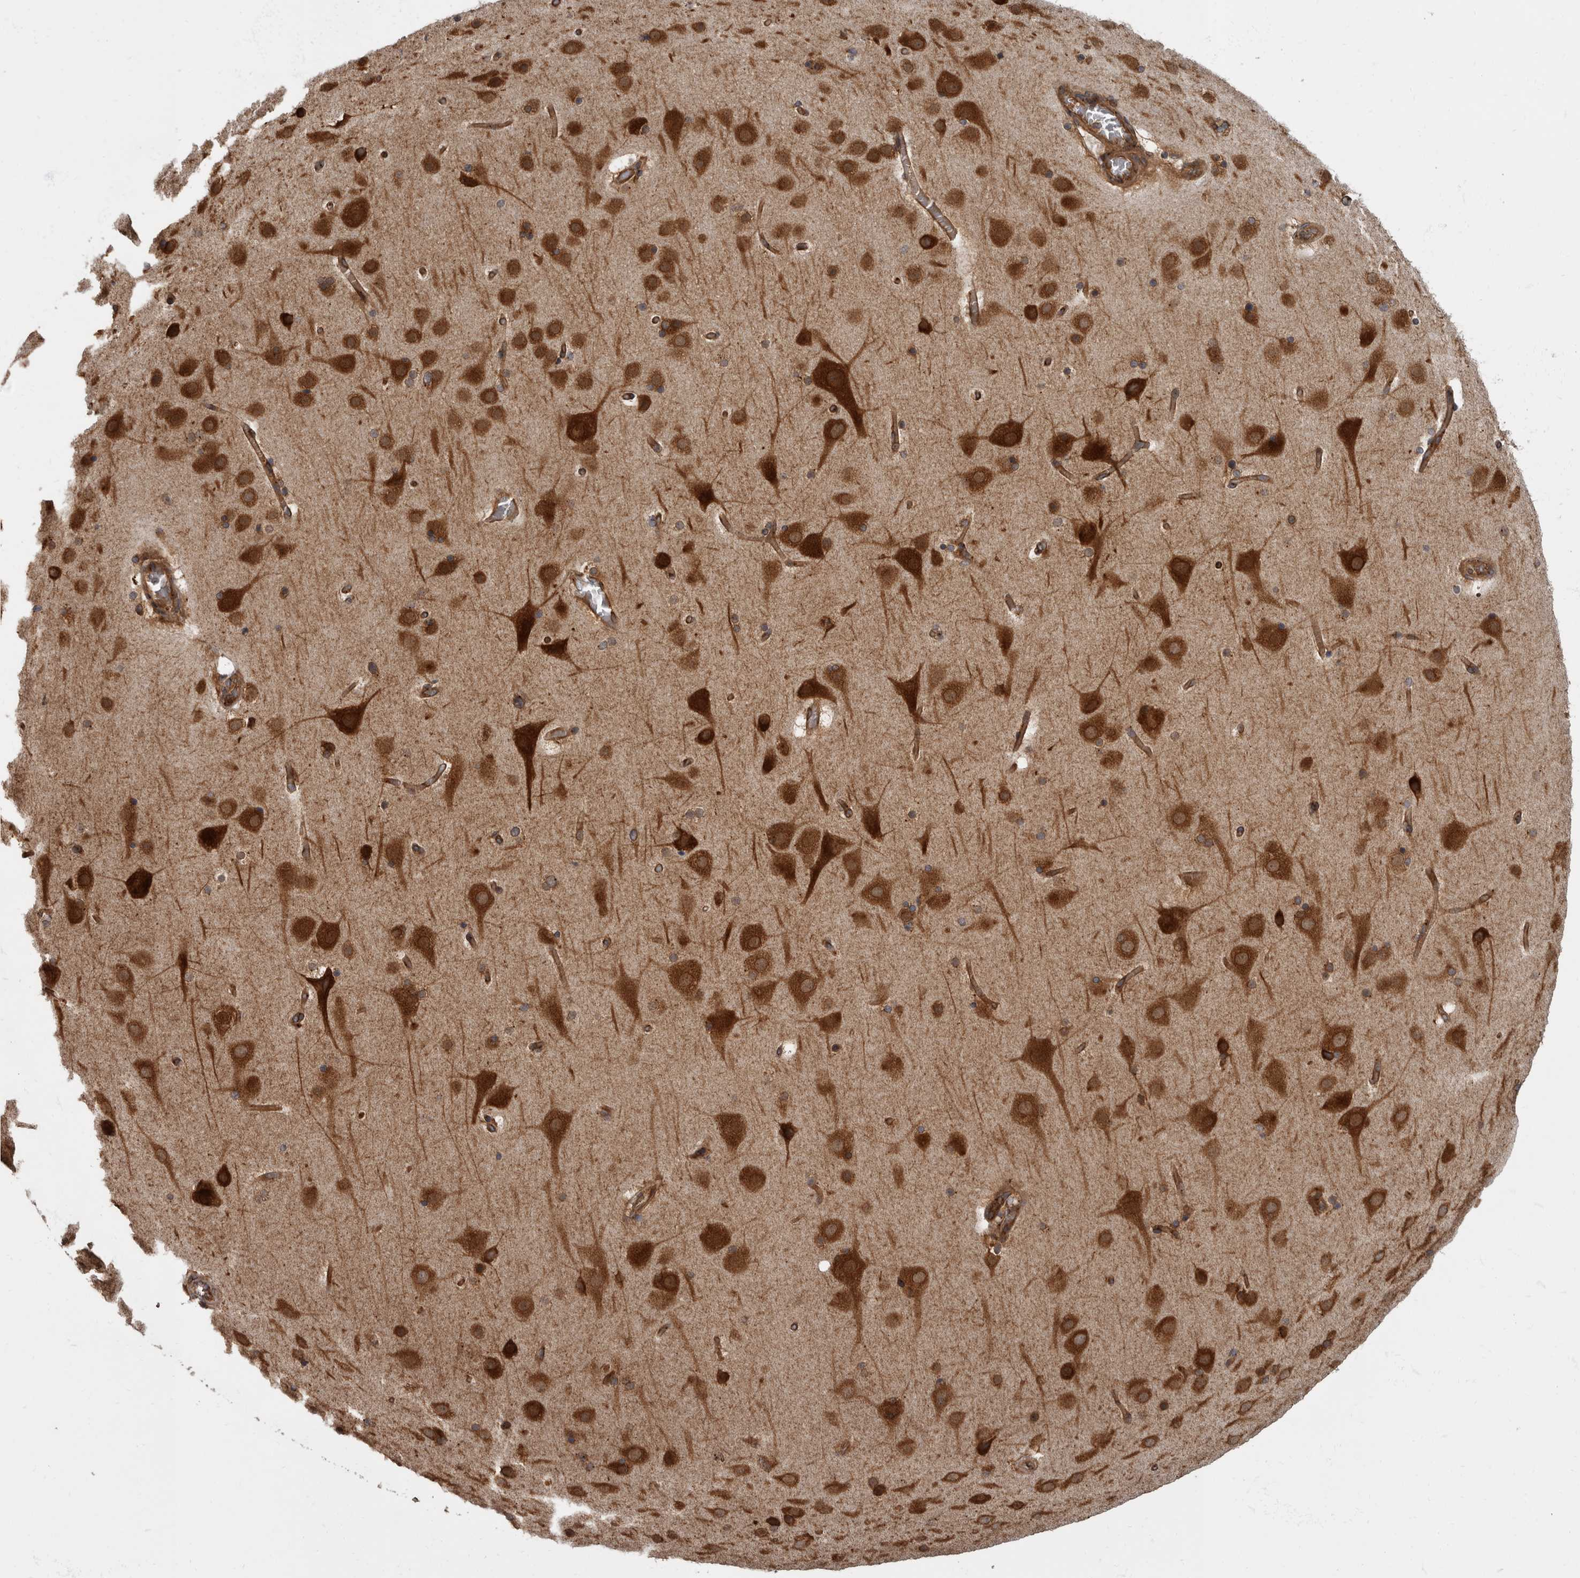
{"staining": {"intensity": "moderate", "quantity": ">75%", "location": "cytoplasmic/membranous"}, "tissue": "cerebral cortex", "cell_type": "Endothelial cells", "image_type": "normal", "snomed": [{"axis": "morphology", "description": "Normal tissue, NOS"}, {"axis": "topography", "description": "Cerebral cortex"}], "caption": "Moderate cytoplasmic/membranous expression is seen in about >75% of endothelial cells in normal cerebral cortex. (Stains: DAB (3,3'-diaminobenzidine) in brown, nuclei in blue, Microscopy: brightfield microscopy at high magnification).", "gene": "HOOK3", "patient": {"sex": "male", "age": 57}}